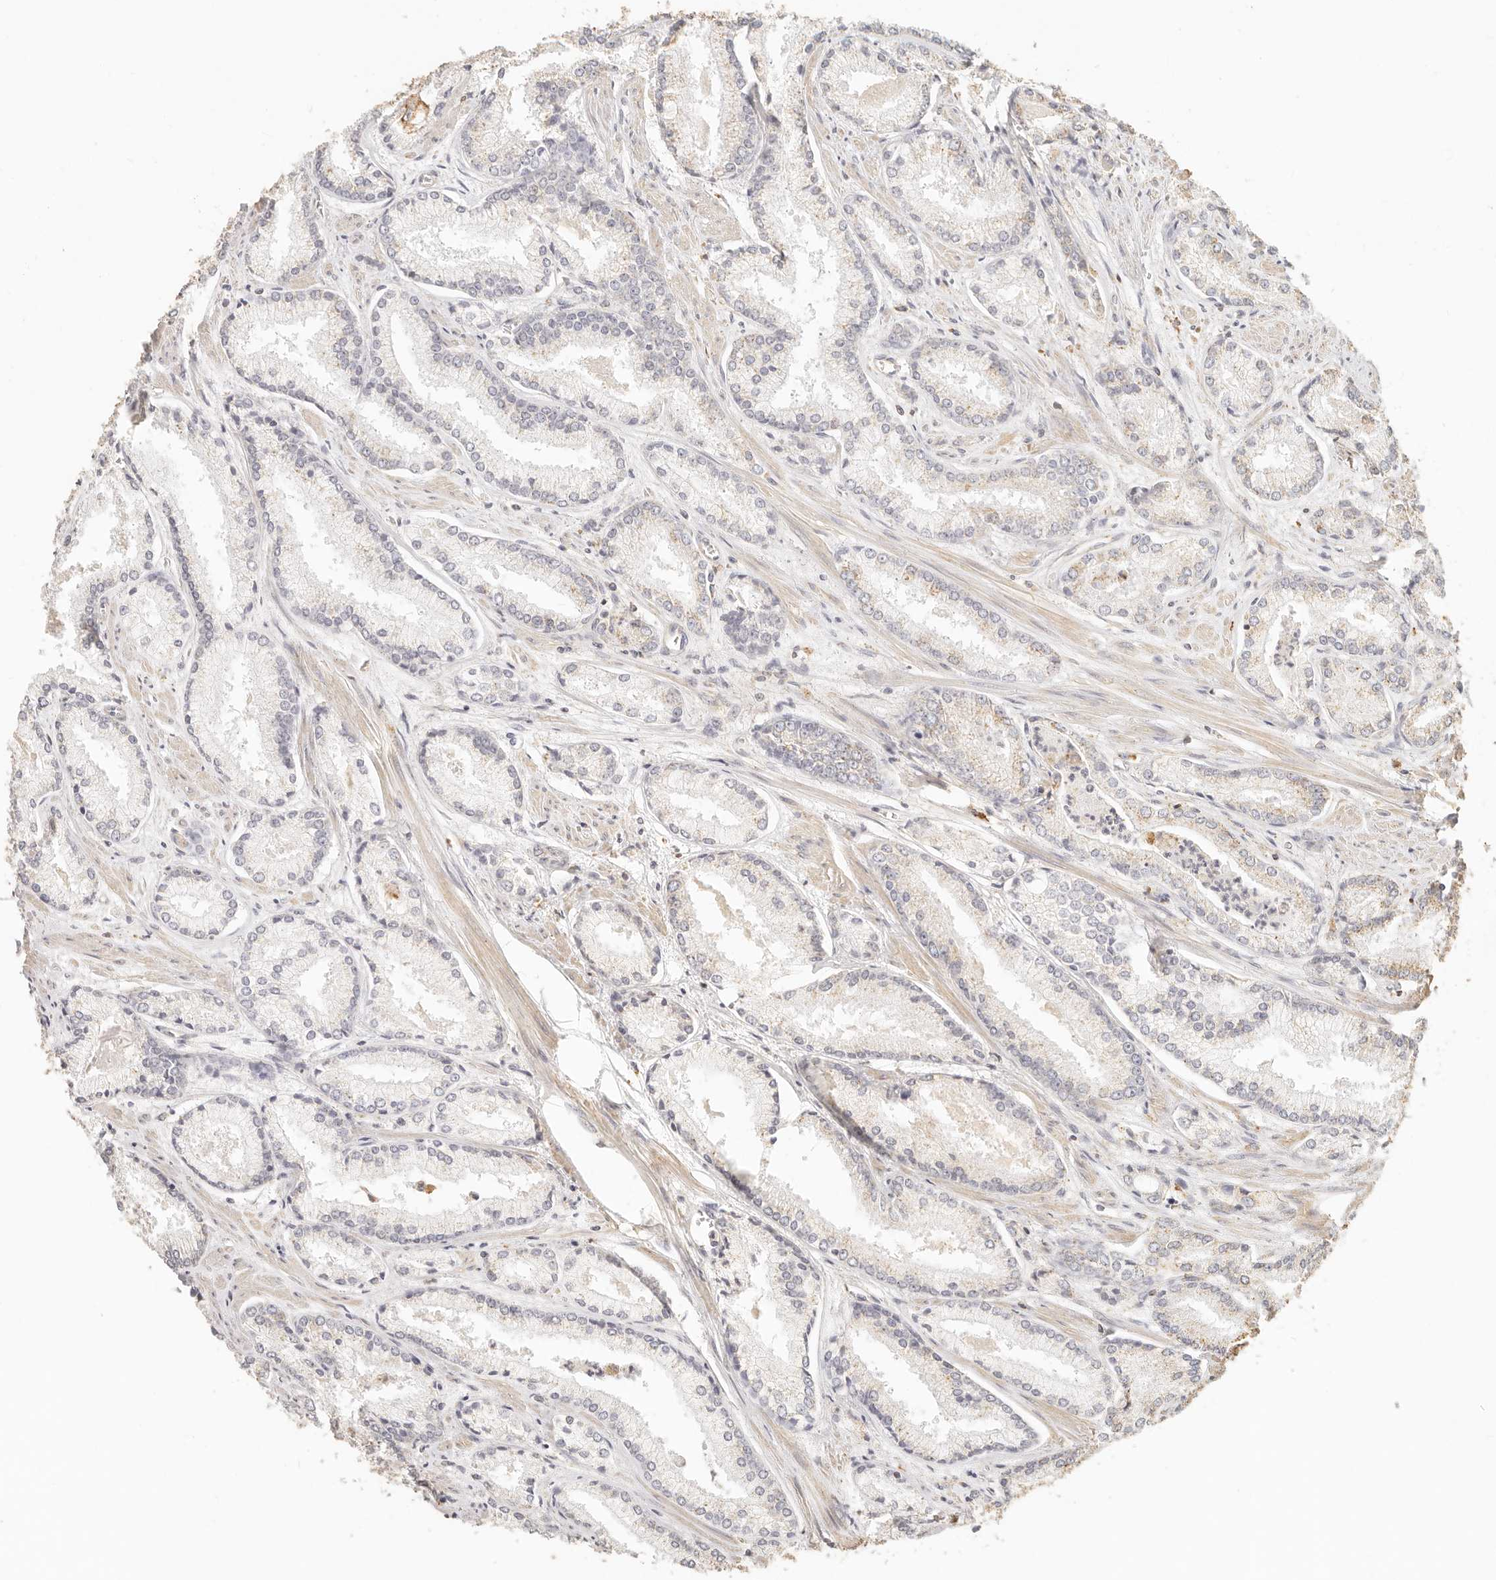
{"staining": {"intensity": "negative", "quantity": "none", "location": "none"}, "tissue": "prostate cancer", "cell_type": "Tumor cells", "image_type": "cancer", "snomed": [{"axis": "morphology", "description": "Adenocarcinoma, Low grade"}, {"axis": "topography", "description": "Prostate"}], "caption": "Prostate cancer was stained to show a protein in brown. There is no significant expression in tumor cells.", "gene": "CNMD", "patient": {"sex": "male", "age": 54}}